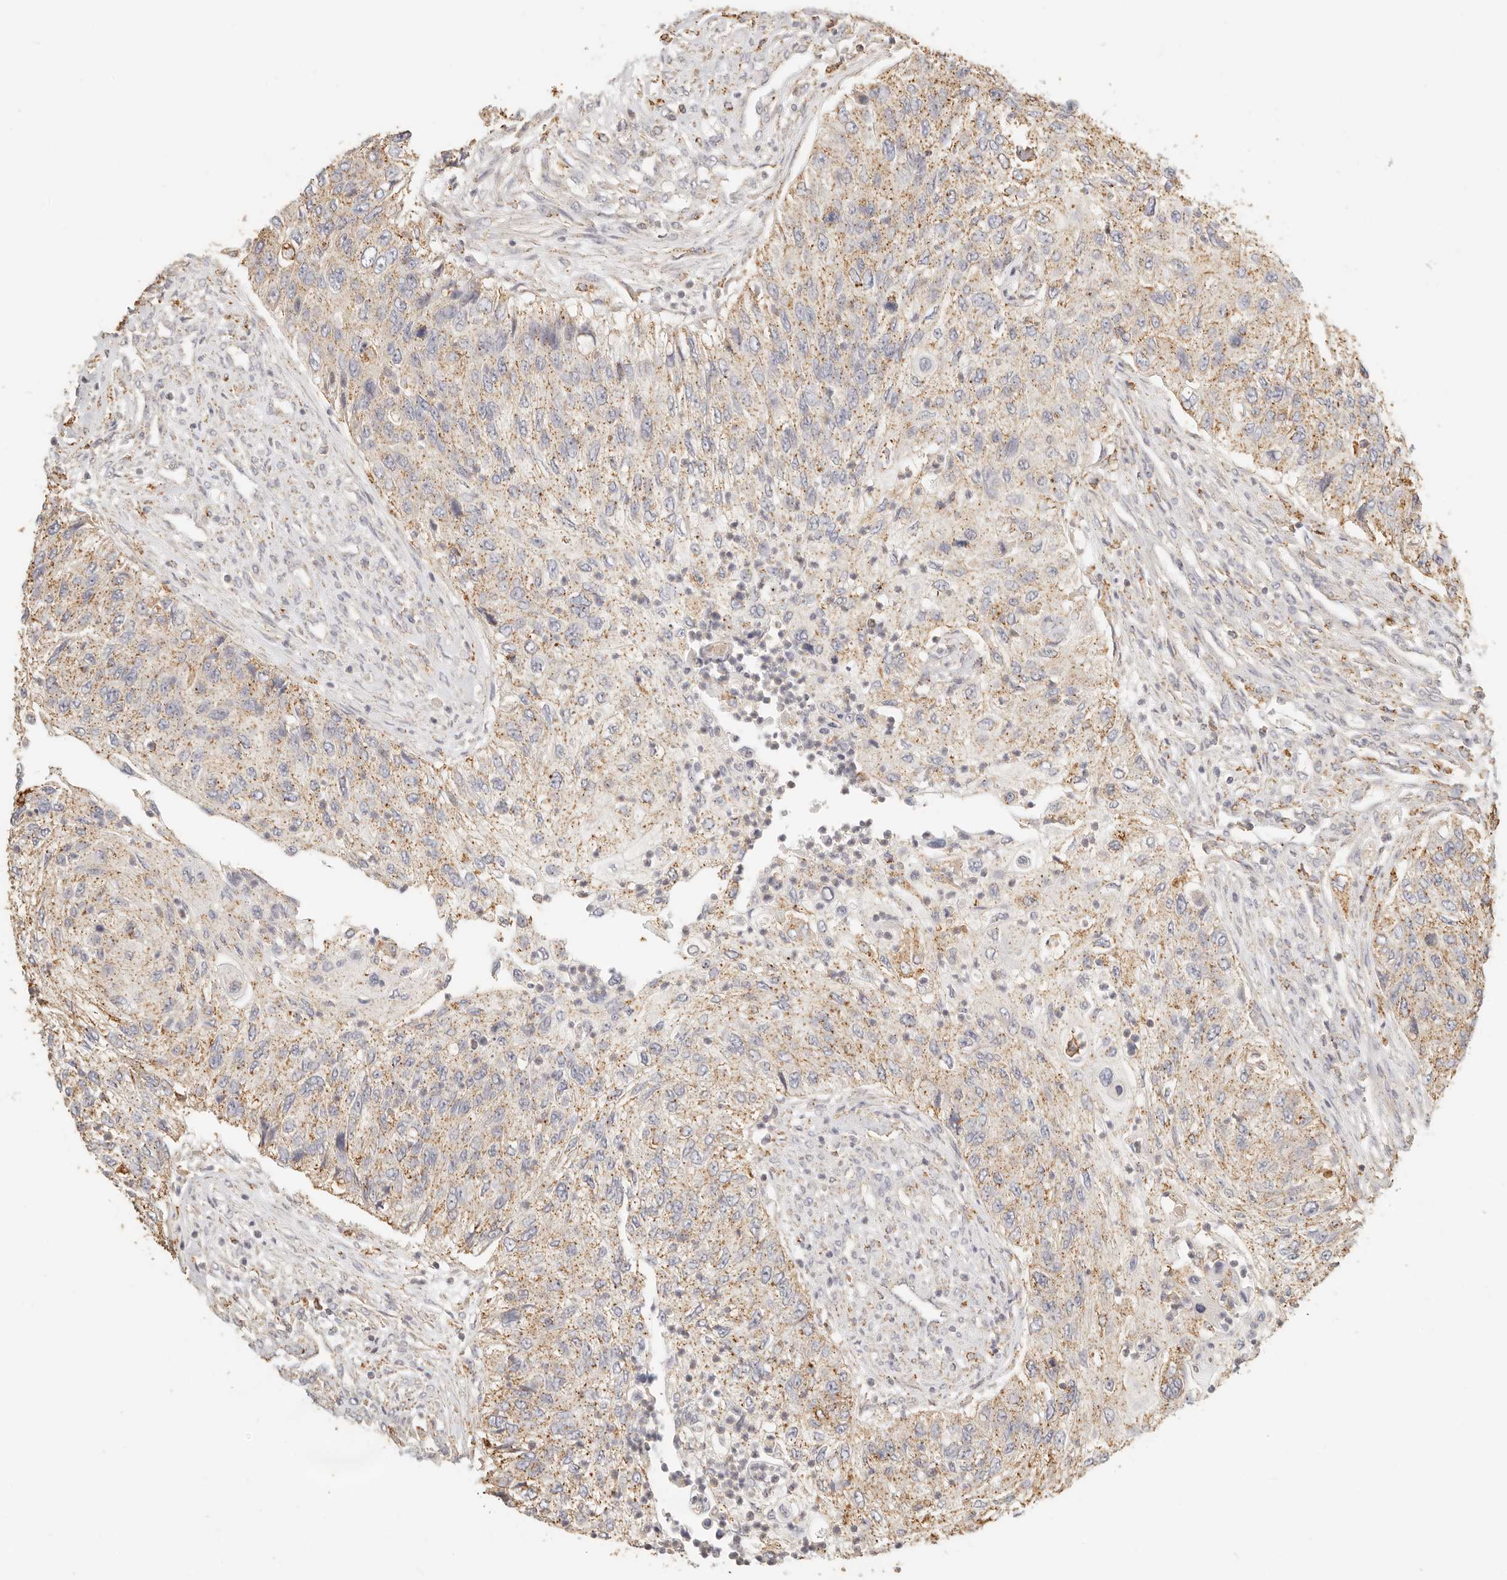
{"staining": {"intensity": "weak", "quantity": ">75%", "location": "cytoplasmic/membranous"}, "tissue": "urothelial cancer", "cell_type": "Tumor cells", "image_type": "cancer", "snomed": [{"axis": "morphology", "description": "Urothelial carcinoma, High grade"}, {"axis": "topography", "description": "Urinary bladder"}], "caption": "A low amount of weak cytoplasmic/membranous positivity is identified in approximately >75% of tumor cells in high-grade urothelial carcinoma tissue. (brown staining indicates protein expression, while blue staining denotes nuclei).", "gene": "CNMD", "patient": {"sex": "female", "age": 60}}